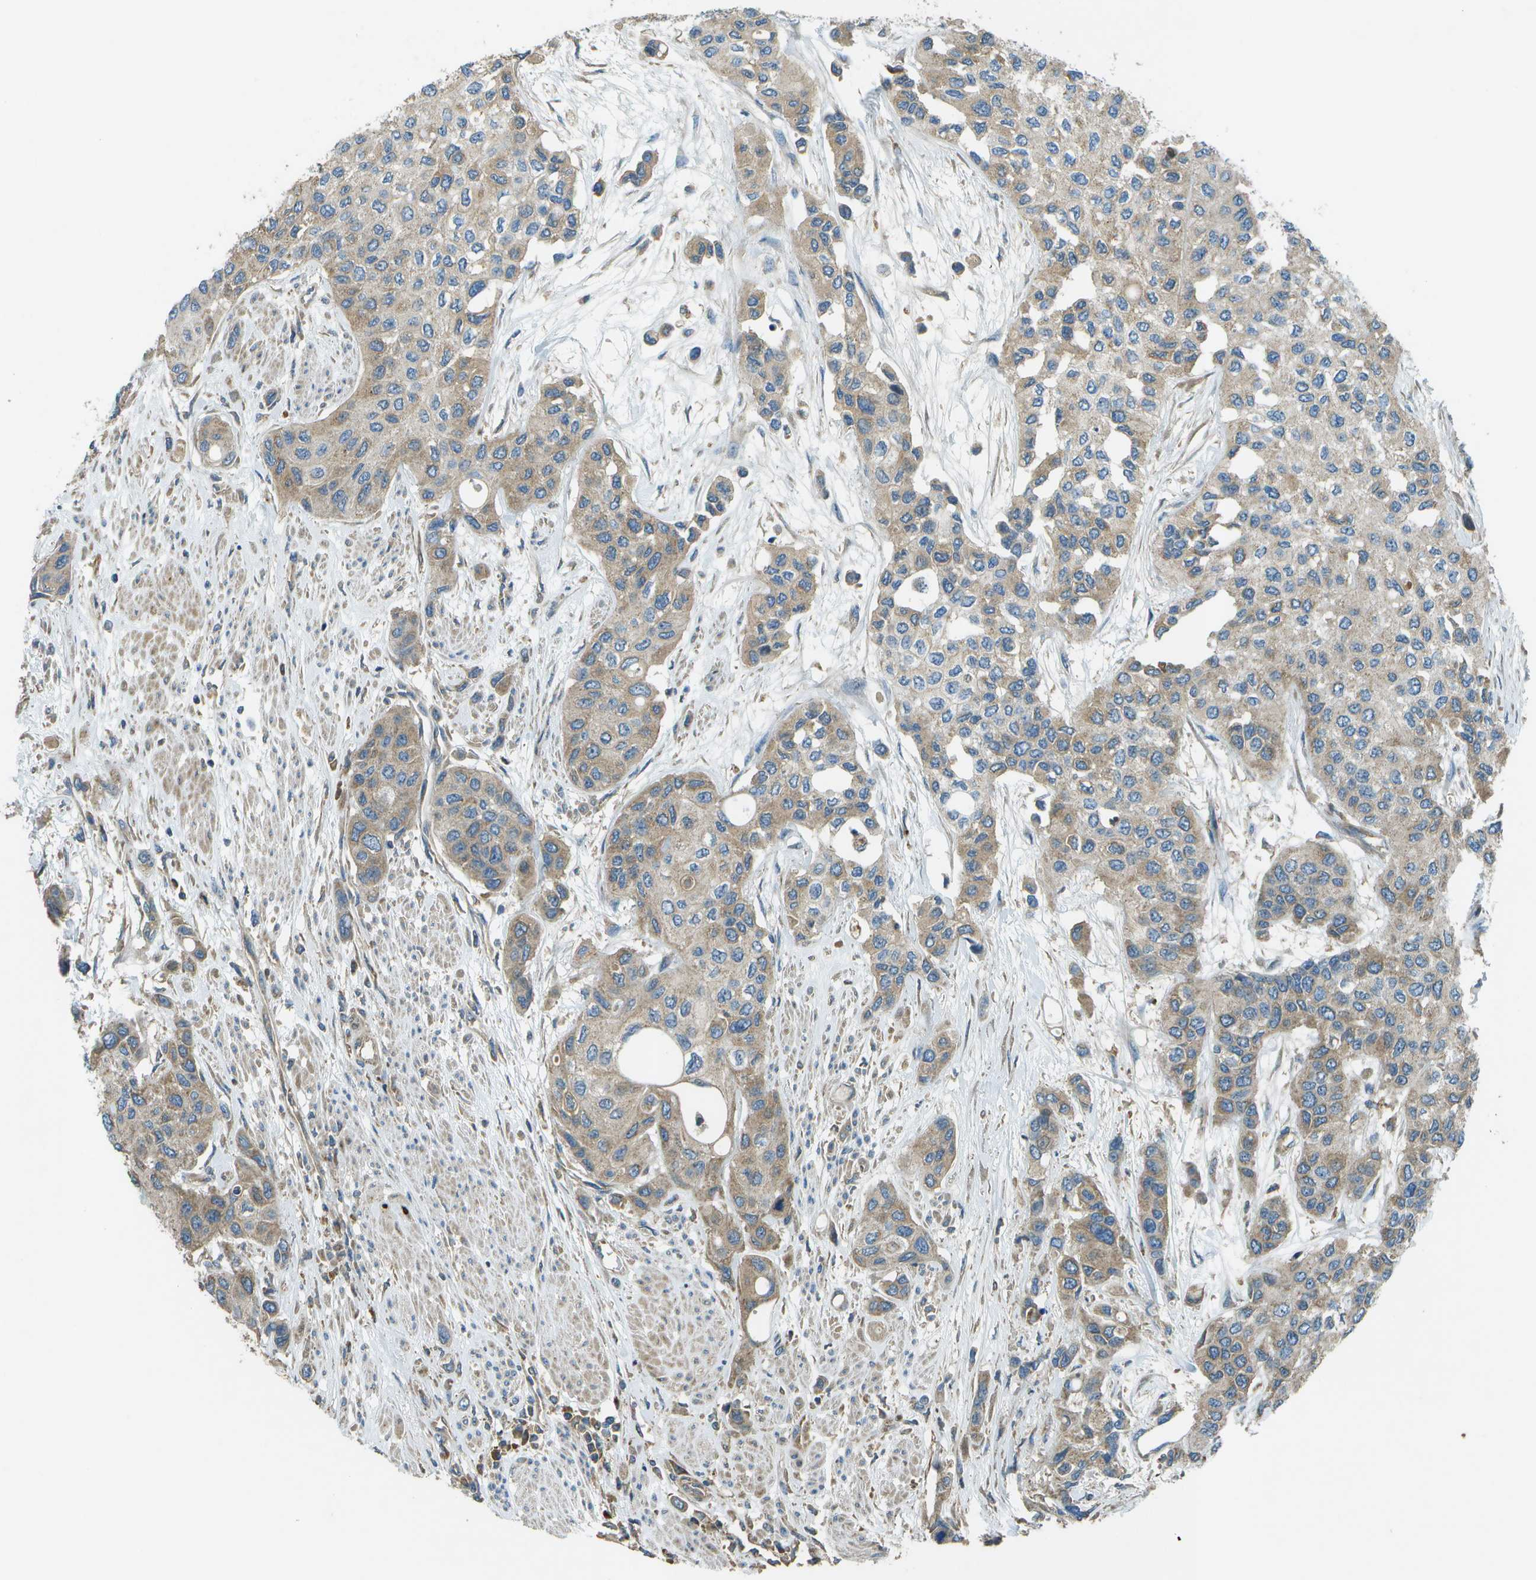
{"staining": {"intensity": "weak", "quantity": "25%-75%", "location": "cytoplasmic/membranous"}, "tissue": "urothelial cancer", "cell_type": "Tumor cells", "image_type": "cancer", "snomed": [{"axis": "morphology", "description": "Urothelial carcinoma, High grade"}, {"axis": "topography", "description": "Urinary bladder"}], "caption": "The immunohistochemical stain shows weak cytoplasmic/membranous staining in tumor cells of high-grade urothelial carcinoma tissue.", "gene": "PXYLP1", "patient": {"sex": "female", "age": 56}}